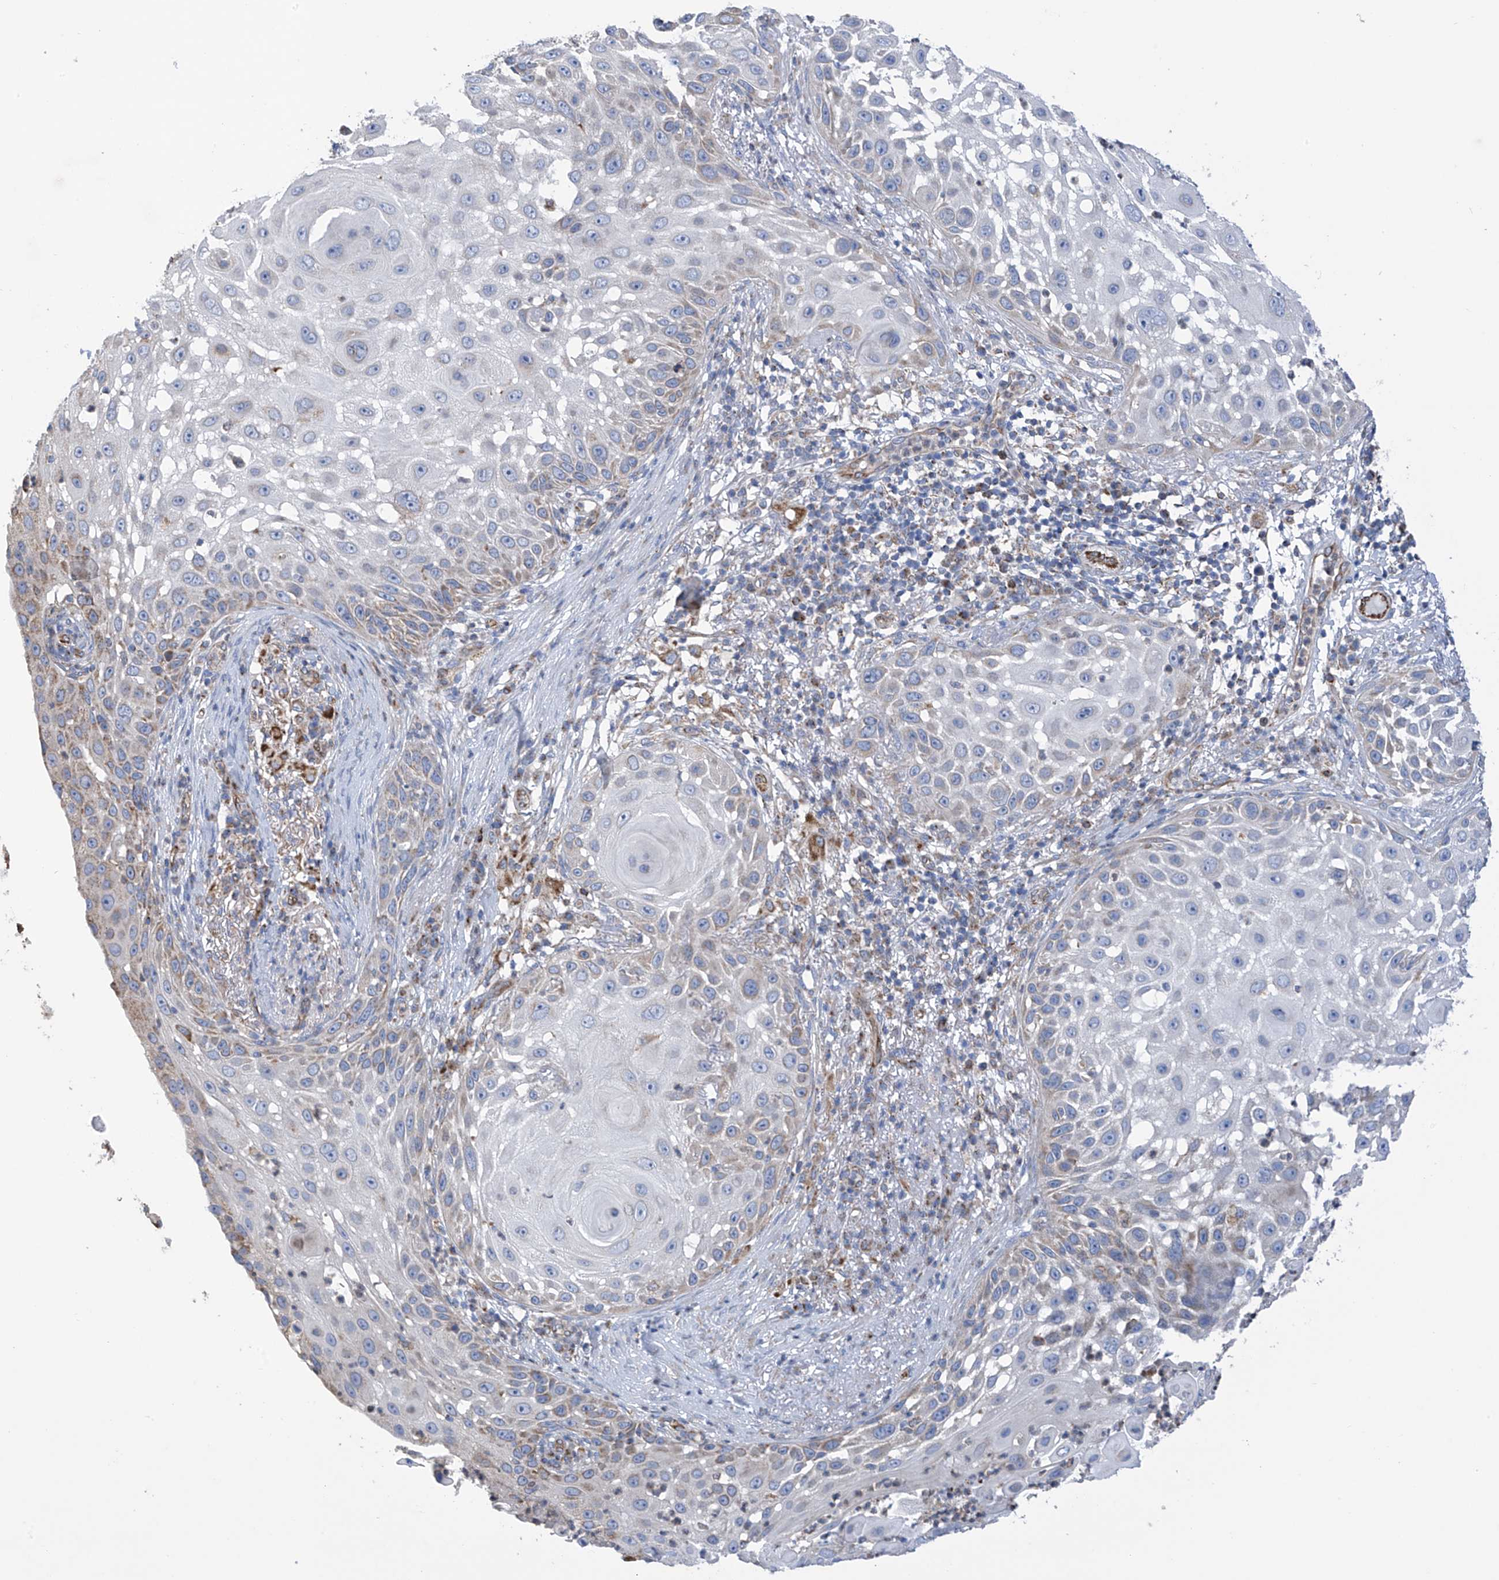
{"staining": {"intensity": "weak", "quantity": "<25%", "location": "cytoplasmic/membranous"}, "tissue": "skin cancer", "cell_type": "Tumor cells", "image_type": "cancer", "snomed": [{"axis": "morphology", "description": "Squamous cell carcinoma, NOS"}, {"axis": "topography", "description": "Skin"}], "caption": "A histopathology image of human skin cancer (squamous cell carcinoma) is negative for staining in tumor cells. (DAB immunohistochemistry with hematoxylin counter stain).", "gene": "EIF5B", "patient": {"sex": "female", "age": 44}}